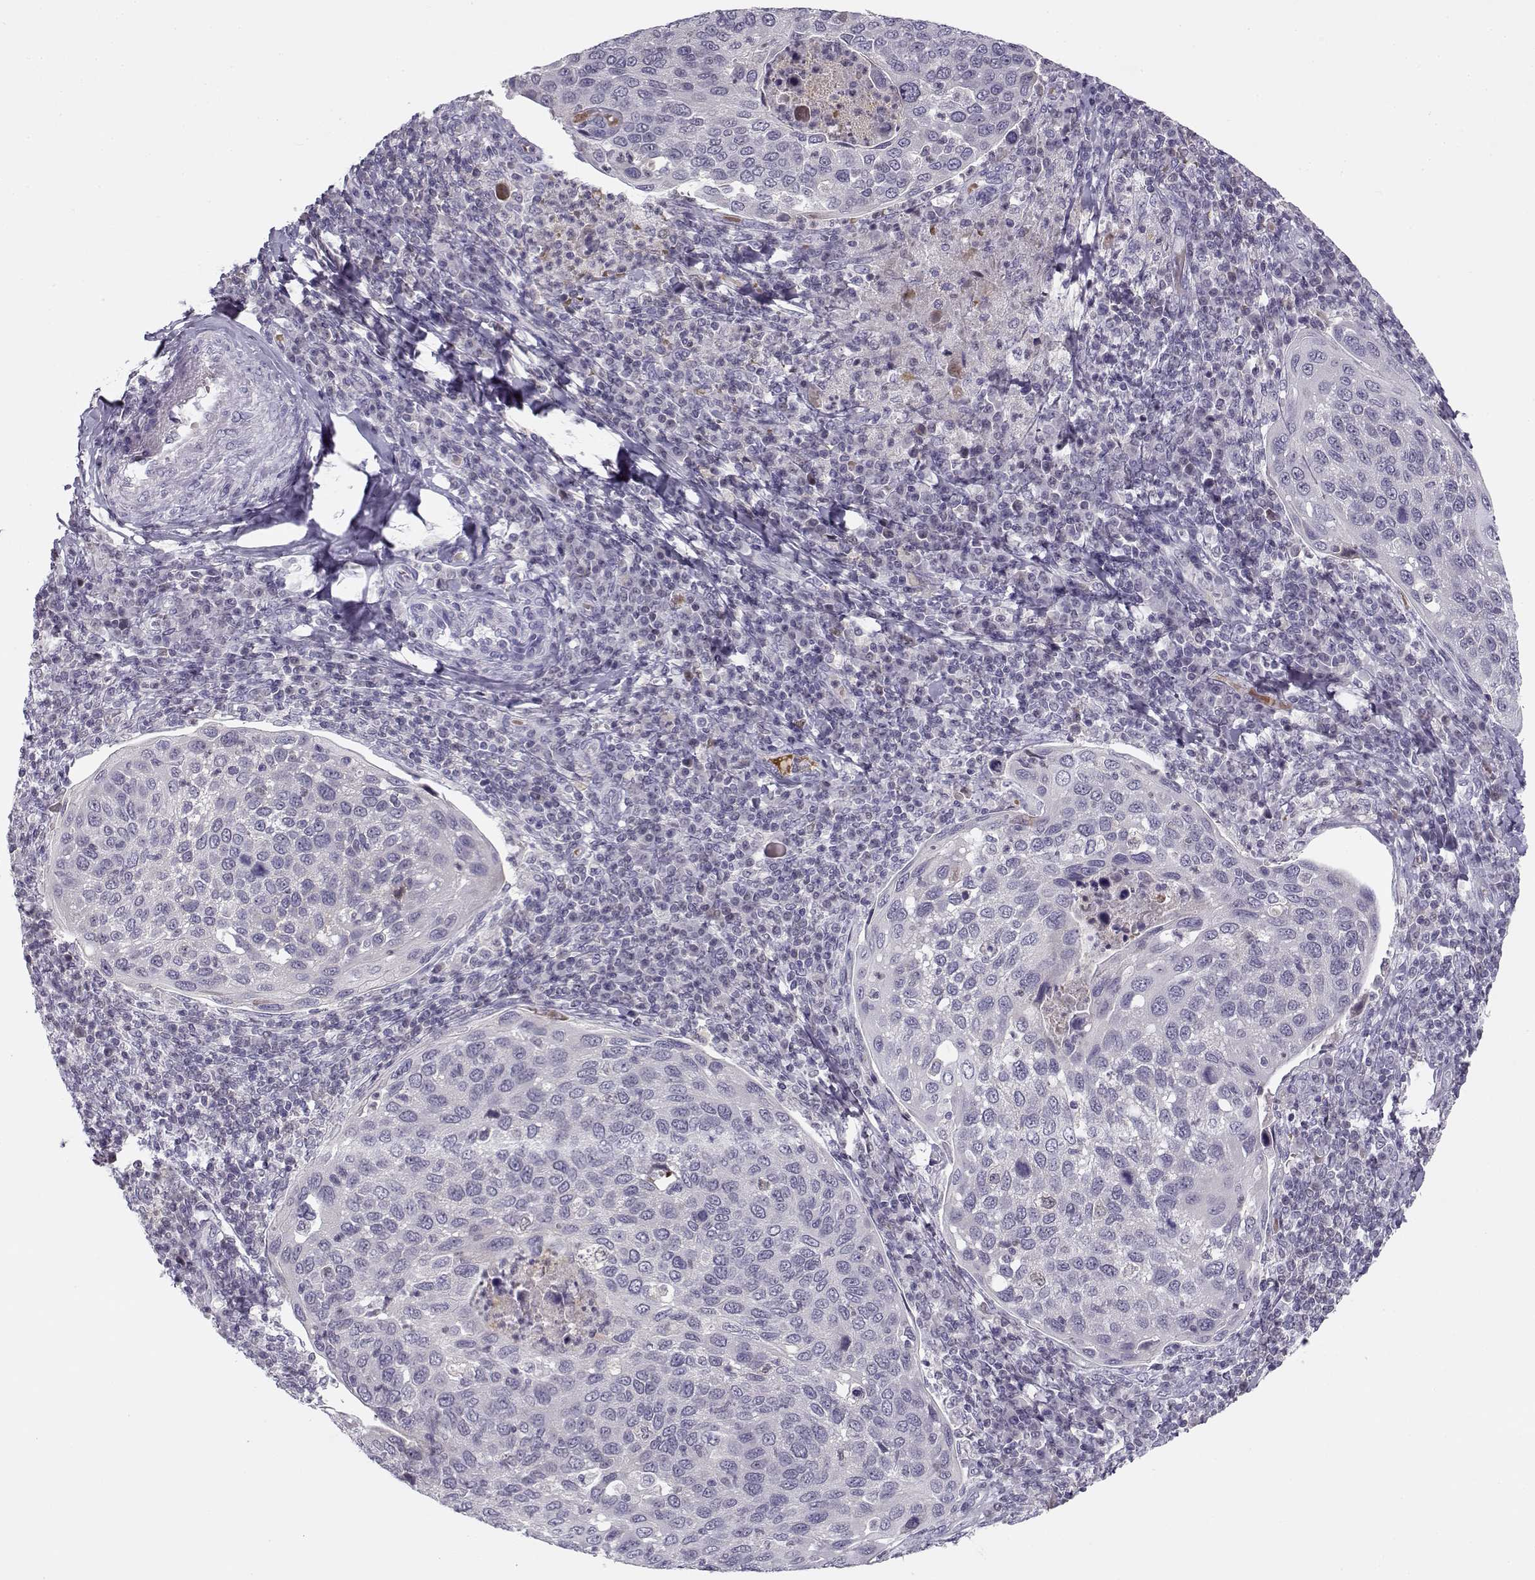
{"staining": {"intensity": "negative", "quantity": "none", "location": "none"}, "tissue": "cervical cancer", "cell_type": "Tumor cells", "image_type": "cancer", "snomed": [{"axis": "morphology", "description": "Squamous cell carcinoma, NOS"}, {"axis": "topography", "description": "Cervix"}], "caption": "A micrograph of squamous cell carcinoma (cervical) stained for a protein displays no brown staining in tumor cells.", "gene": "DDX25", "patient": {"sex": "female", "age": 54}}